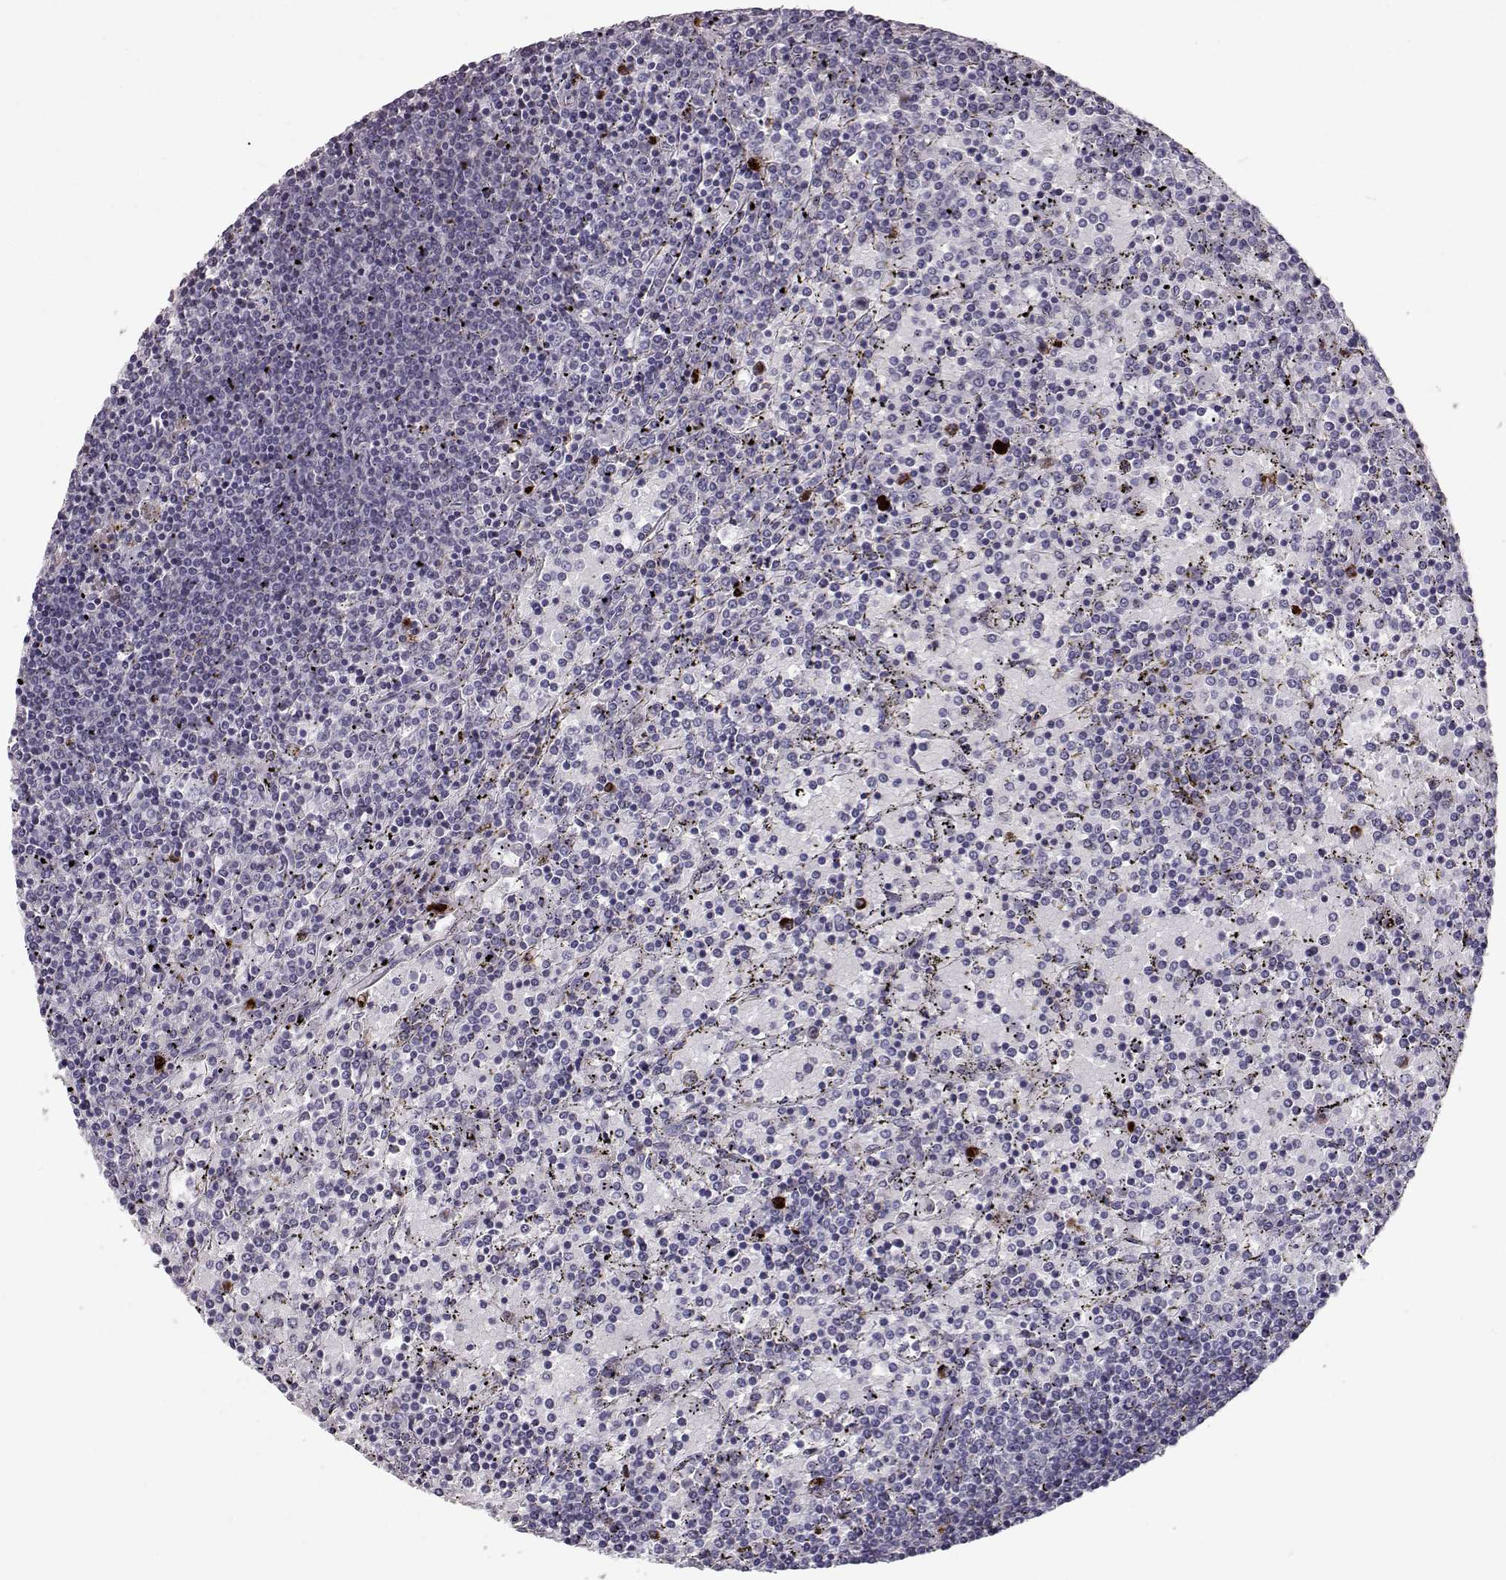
{"staining": {"intensity": "negative", "quantity": "none", "location": "none"}, "tissue": "lymphoma", "cell_type": "Tumor cells", "image_type": "cancer", "snomed": [{"axis": "morphology", "description": "Malignant lymphoma, non-Hodgkin's type, Low grade"}, {"axis": "topography", "description": "Spleen"}], "caption": "An IHC image of malignant lymphoma, non-Hodgkin's type (low-grade) is shown. There is no staining in tumor cells of malignant lymphoma, non-Hodgkin's type (low-grade). (Stains: DAB IHC with hematoxylin counter stain, Microscopy: brightfield microscopy at high magnification).", "gene": "CCL19", "patient": {"sex": "female", "age": 77}}